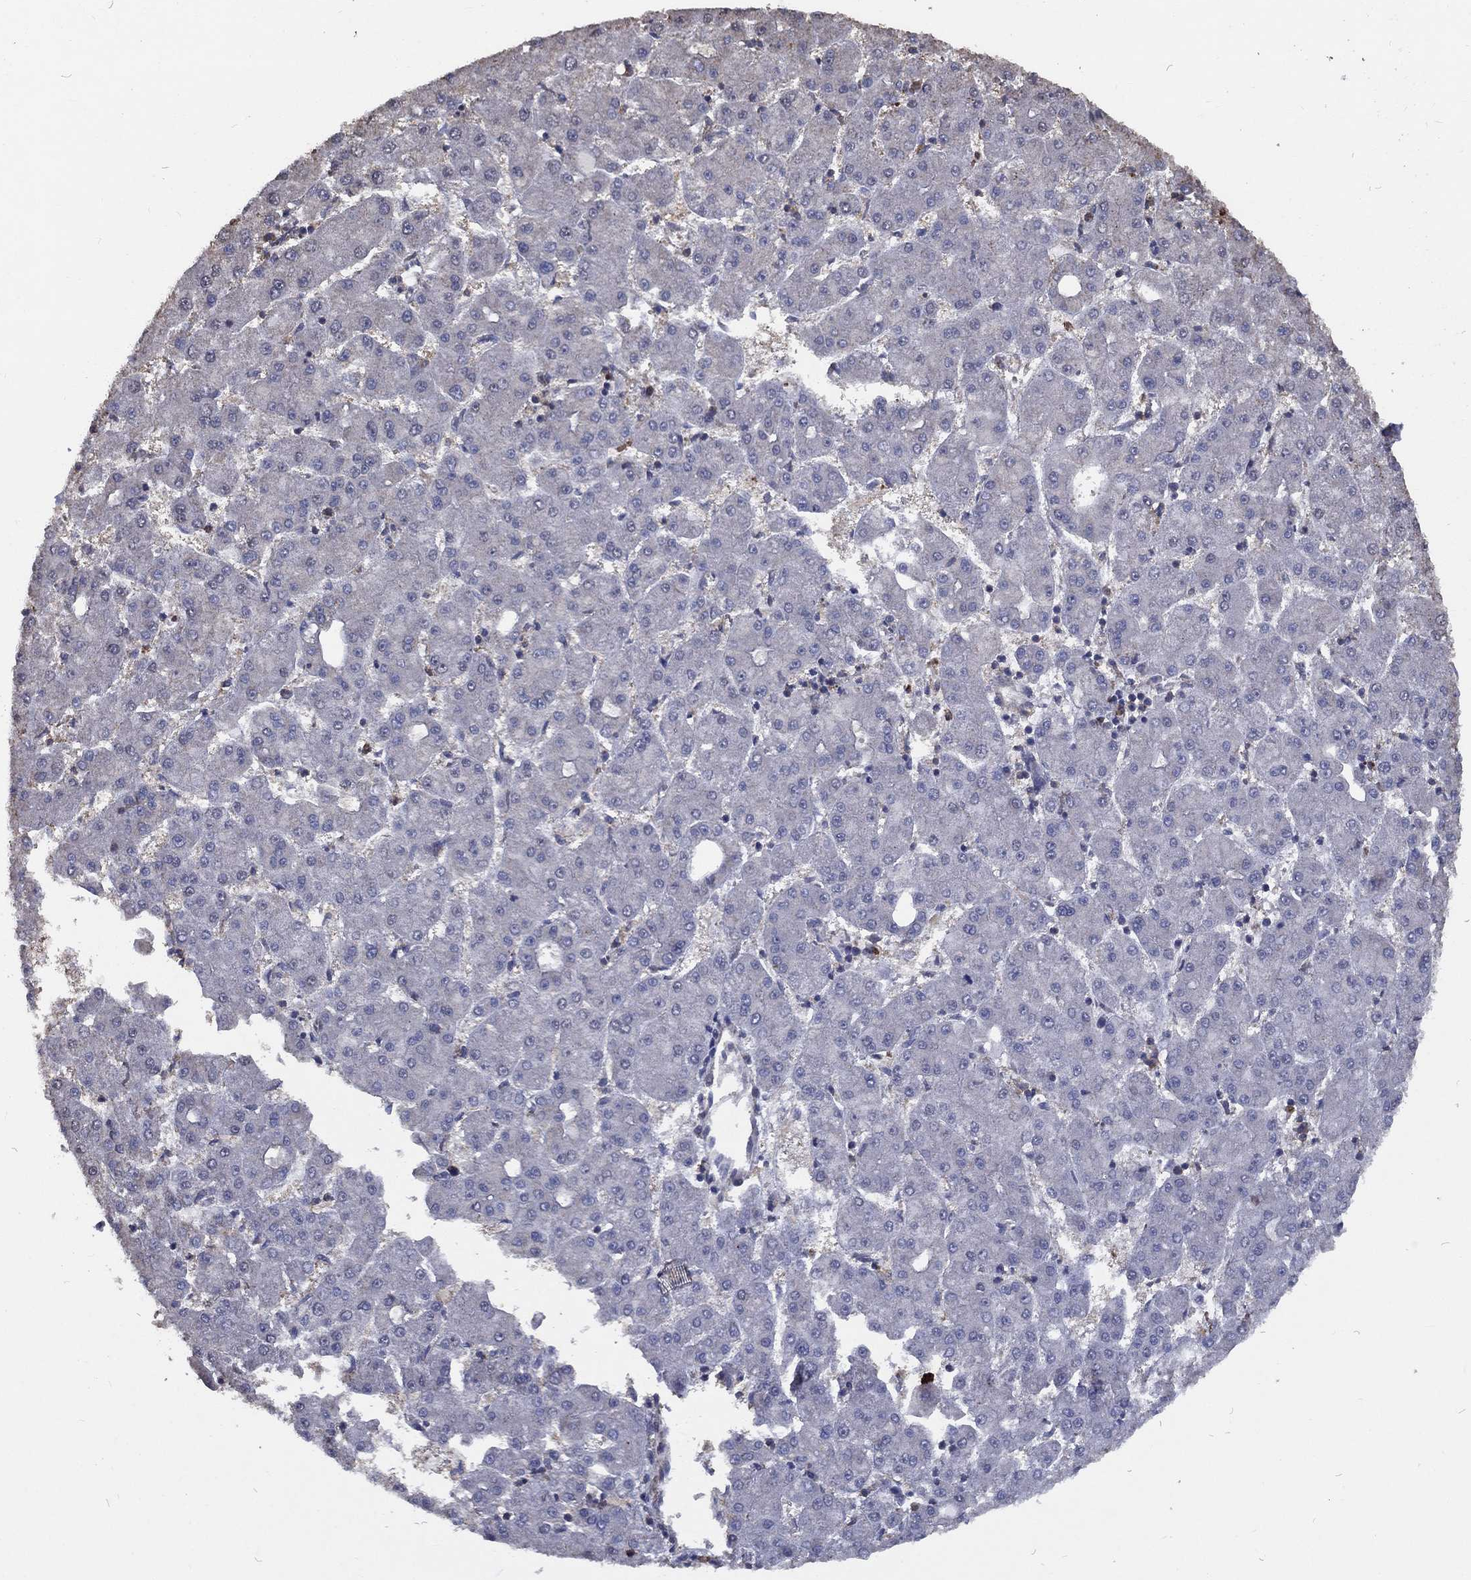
{"staining": {"intensity": "negative", "quantity": "none", "location": "none"}, "tissue": "liver cancer", "cell_type": "Tumor cells", "image_type": "cancer", "snomed": [{"axis": "morphology", "description": "Carcinoma, Hepatocellular, NOS"}, {"axis": "topography", "description": "Liver"}], "caption": "Liver cancer stained for a protein using IHC shows no expression tumor cells.", "gene": "GPR183", "patient": {"sex": "male", "age": 73}}